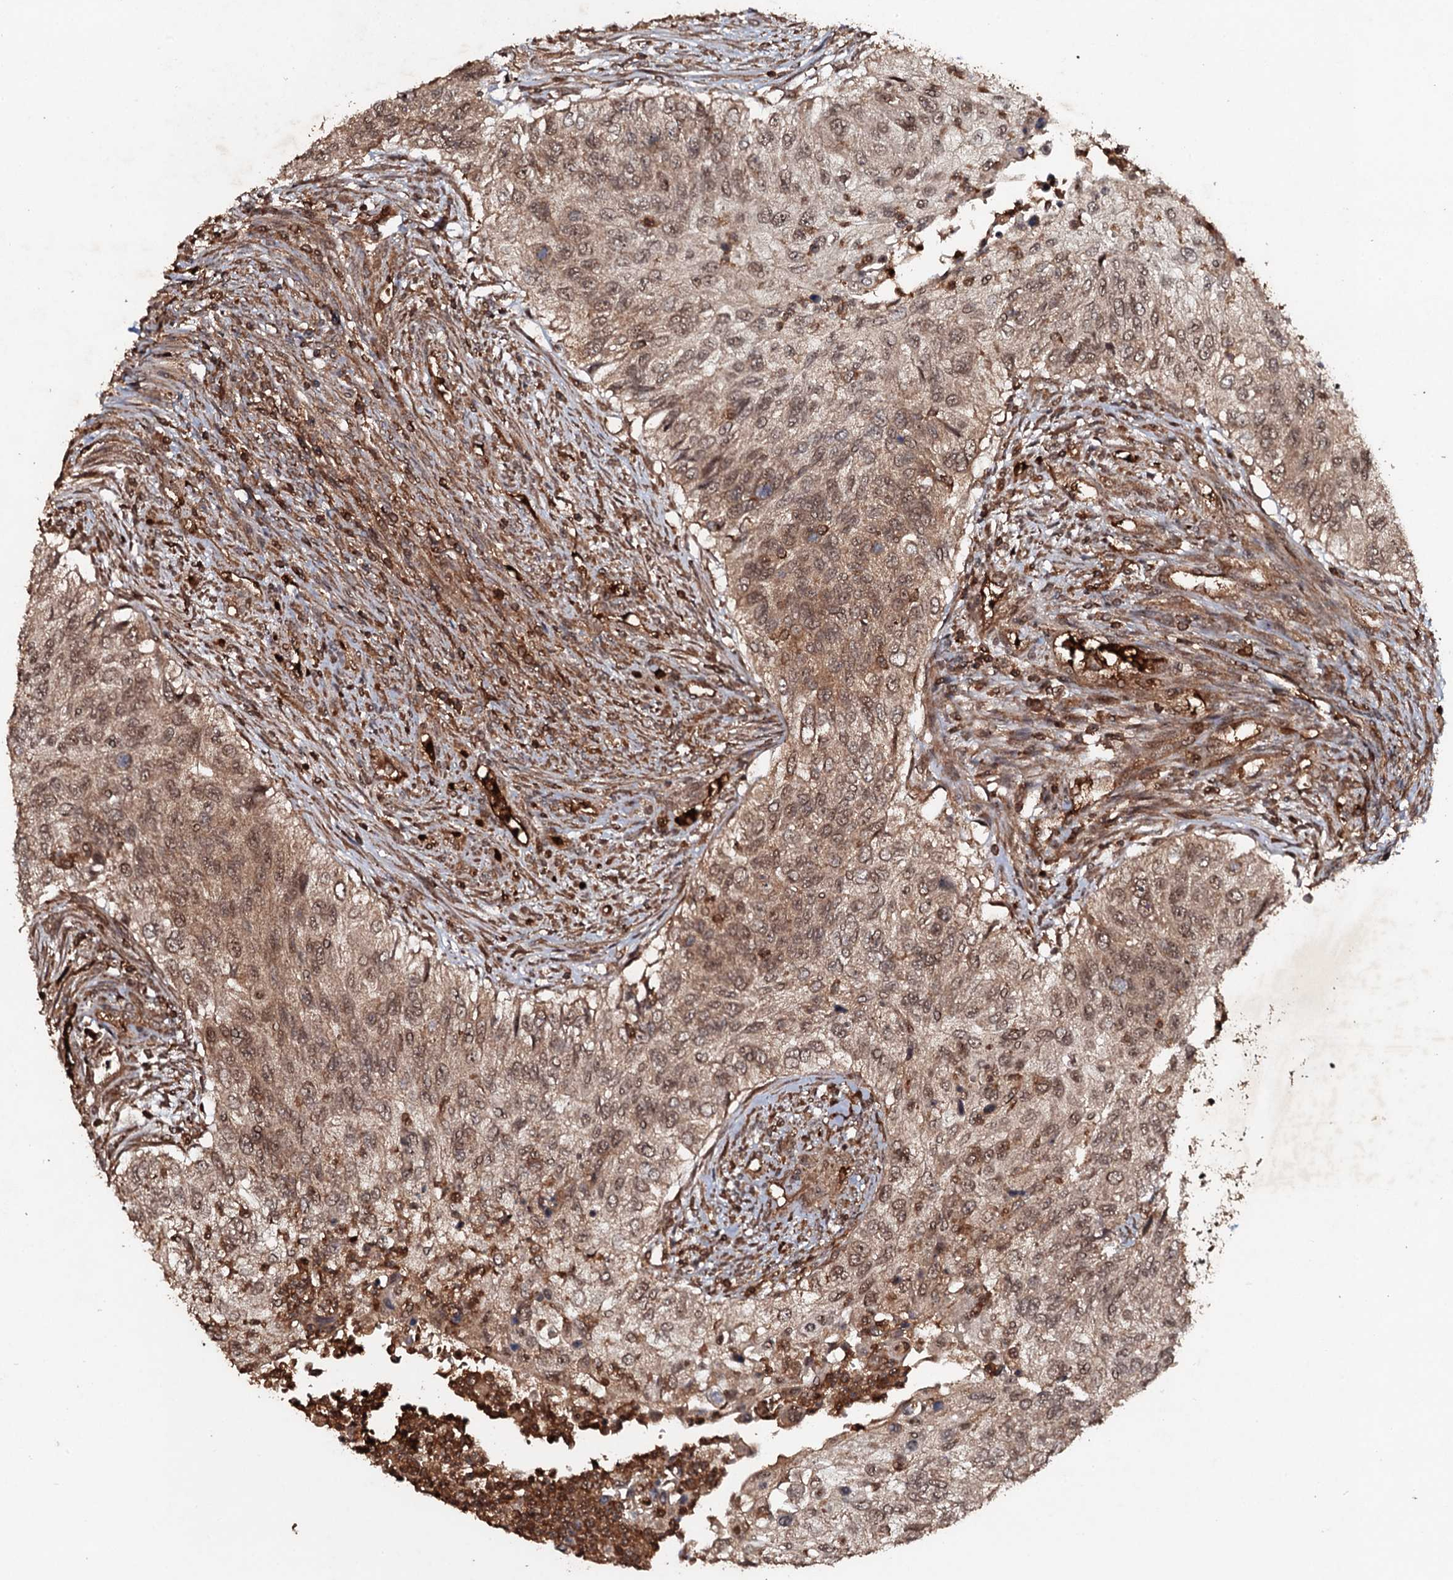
{"staining": {"intensity": "moderate", "quantity": ">75%", "location": "cytoplasmic/membranous,nuclear"}, "tissue": "urothelial cancer", "cell_type": "Tumor cells", "image_type": "cancer", "snomed": [{"axis": "morphology", "description": "Urothelial carcinoma, High grade"}, {"axis": "topography", "description": "Urinary bladder"}], "caption": "The image shows staining of urothelial carcinoma (high-grade), revealing moderate cytoplasmic/membranous and nuclear protein staining (brown color) within tumor cells.", "gene": "ADGRG3", "patient": {"sex": "female", "age": 60}}